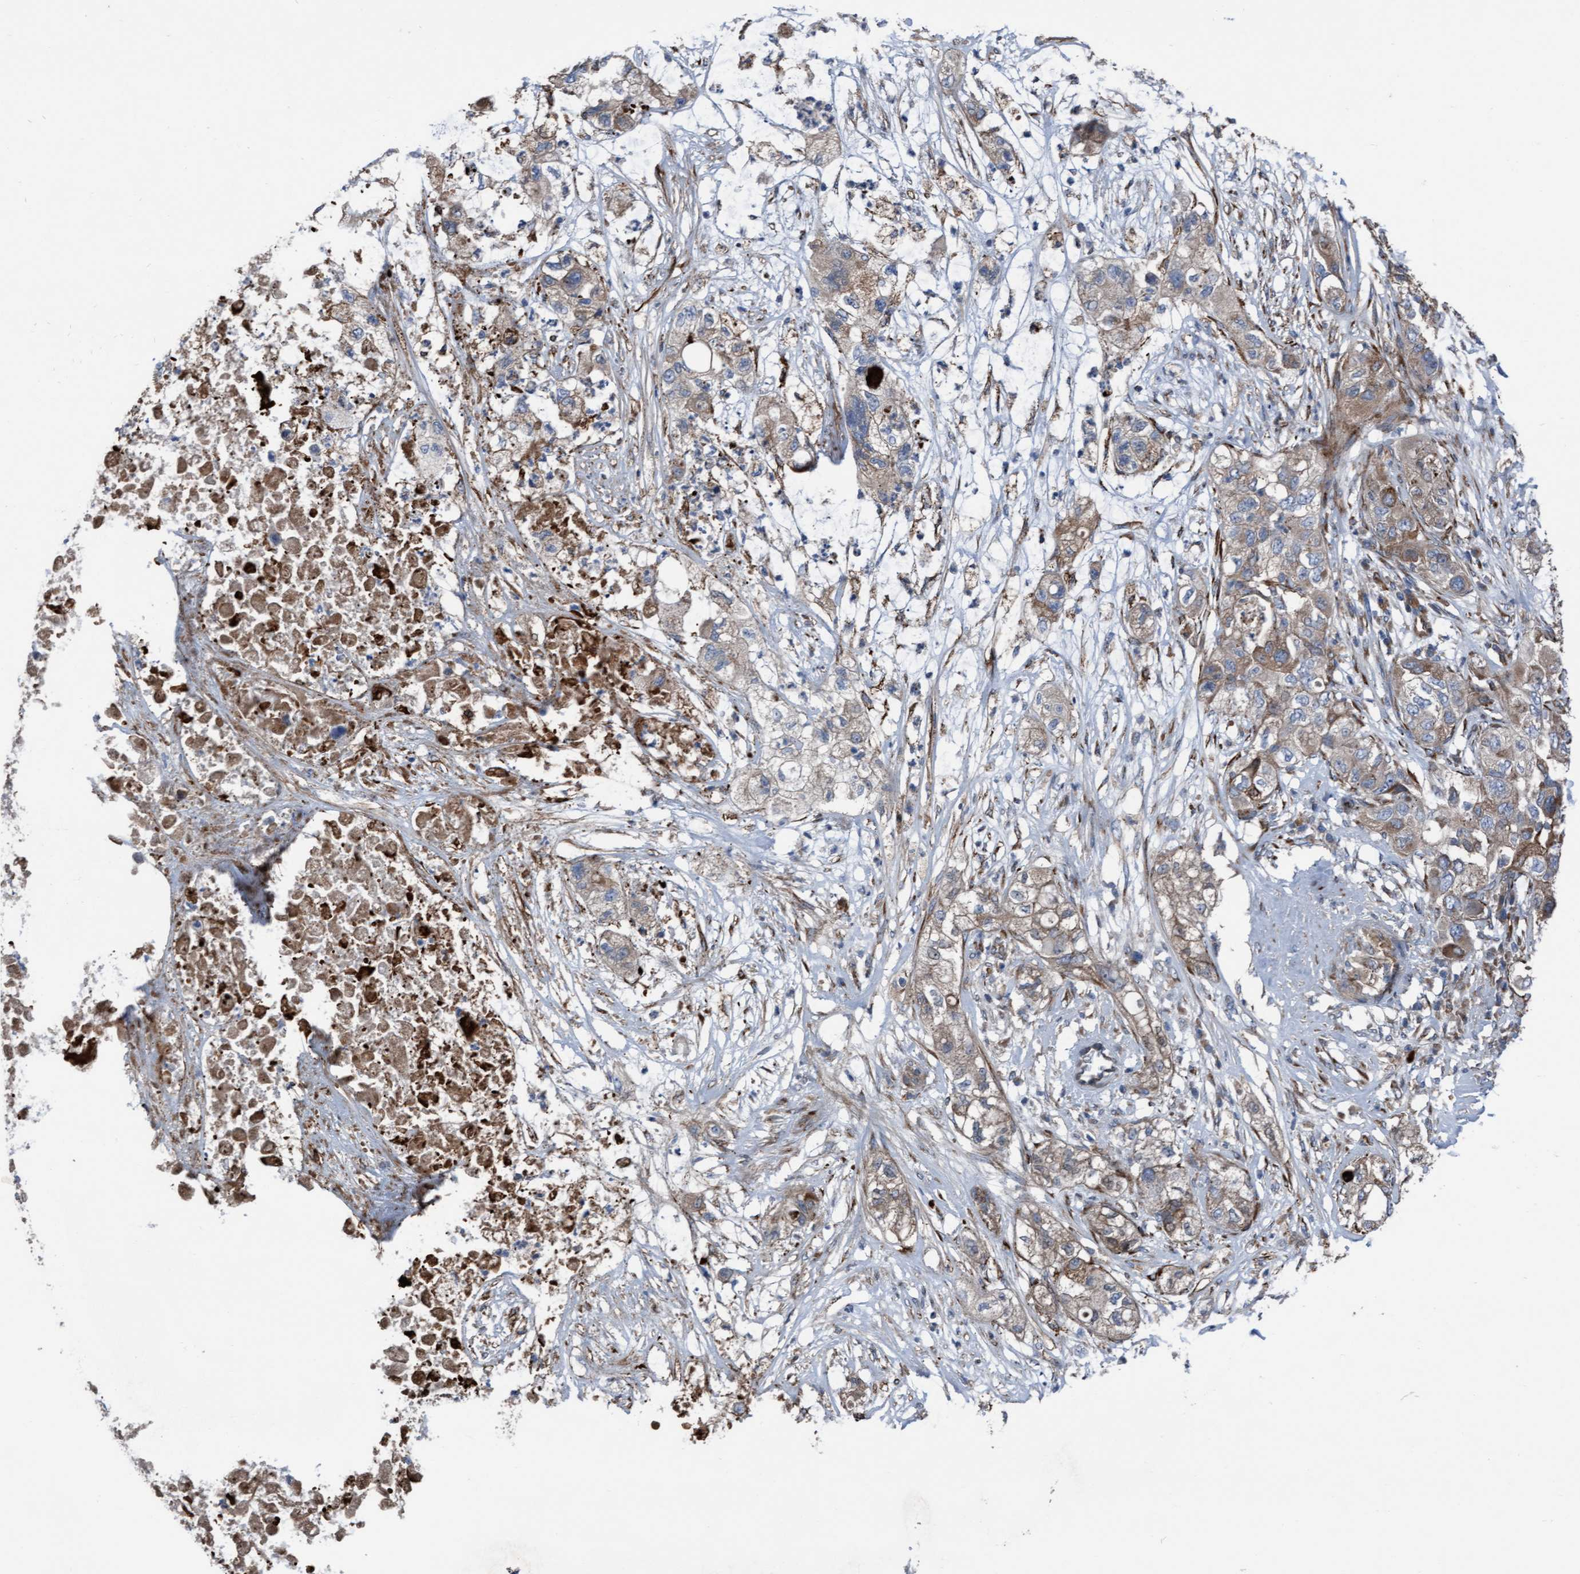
{"staining": {"intensity": "weak", "quantity": "25%-75%", "location": "cytoplasmic/membranous"}, "tissue": "pancreatic cancer", "cell_type": "Tumor cells", "image_type": "cancer", "snomed": [{"axis": "morphology", "description": "Adenocarcinoma, NOS"}, {"axis": "topography", "description": "Pancreas"}], "caption": "This photomicrograph shows pancreatic cancer stained with immunohistochemistry to label a protein in brown. The cytoplasmic/membranous of tumor cells show weak positivity for the protein. Nuclei are counter-stained blue.", "gene": "KLHL26", "patient": {"sex": "female", "age": 78}}